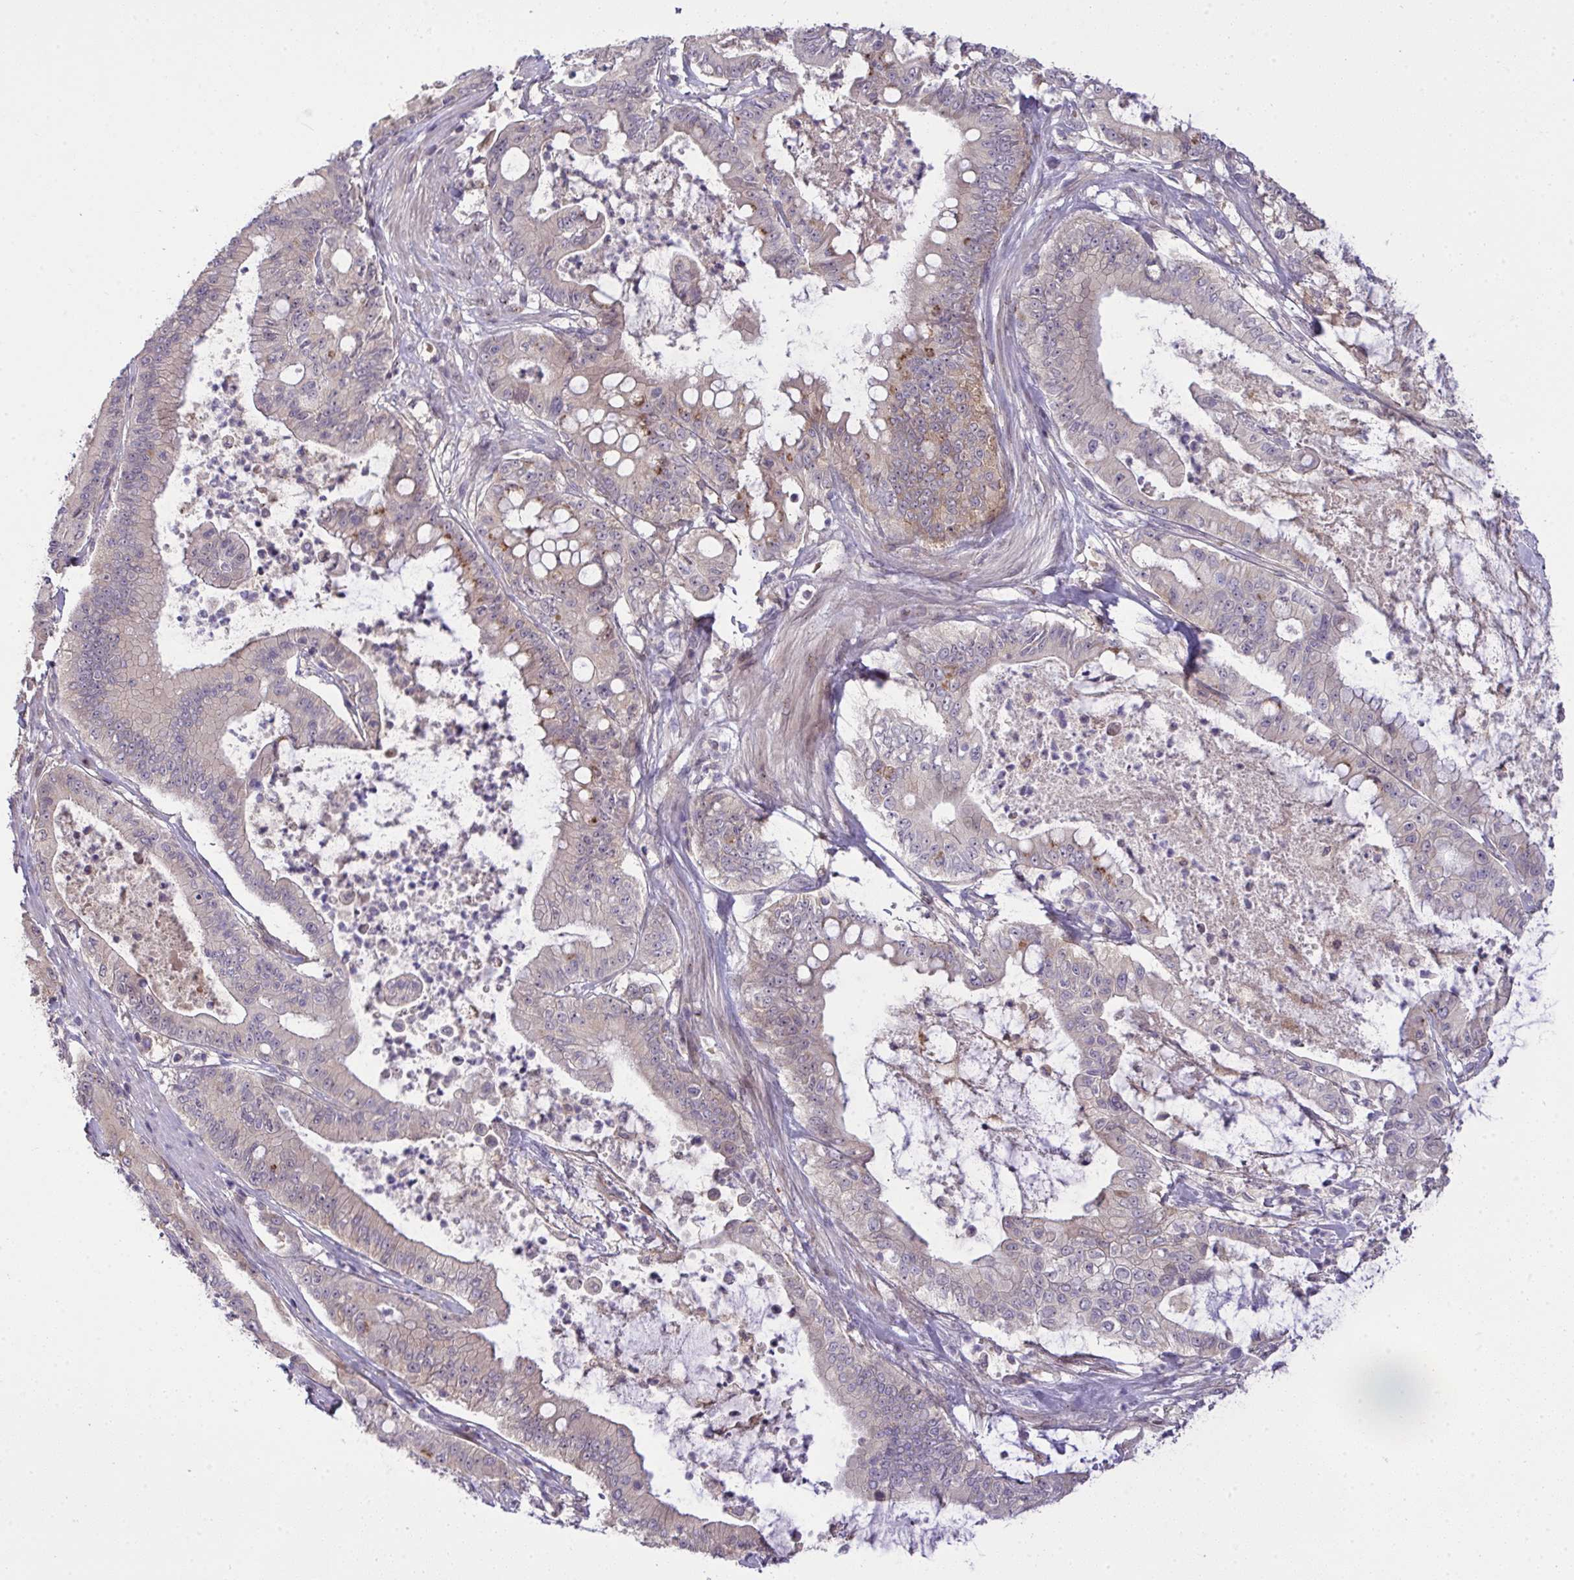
{"staining": {"intensity": "moderate", "quantity": "<25%", "location": "cytoplasmic/membranous"}, "tissue": "pancreatic cancer", "cell_type": "Tumor cells", "image_type": "cancer", "snomed": [{"axis": "morphology", "description": "Adenocarcinoma, NOS"}, {"axis": "topography", "description": "Pancreas"}], "caption": "This image exhibits IHC staining of human pancreatic cancer (adenocarcinoma), with low moderate cytoplasmic/membranous expression in about <25% of tumor cells.", "gene": "SLC9A6", "patient": {"sex": "male", "age": 71}}